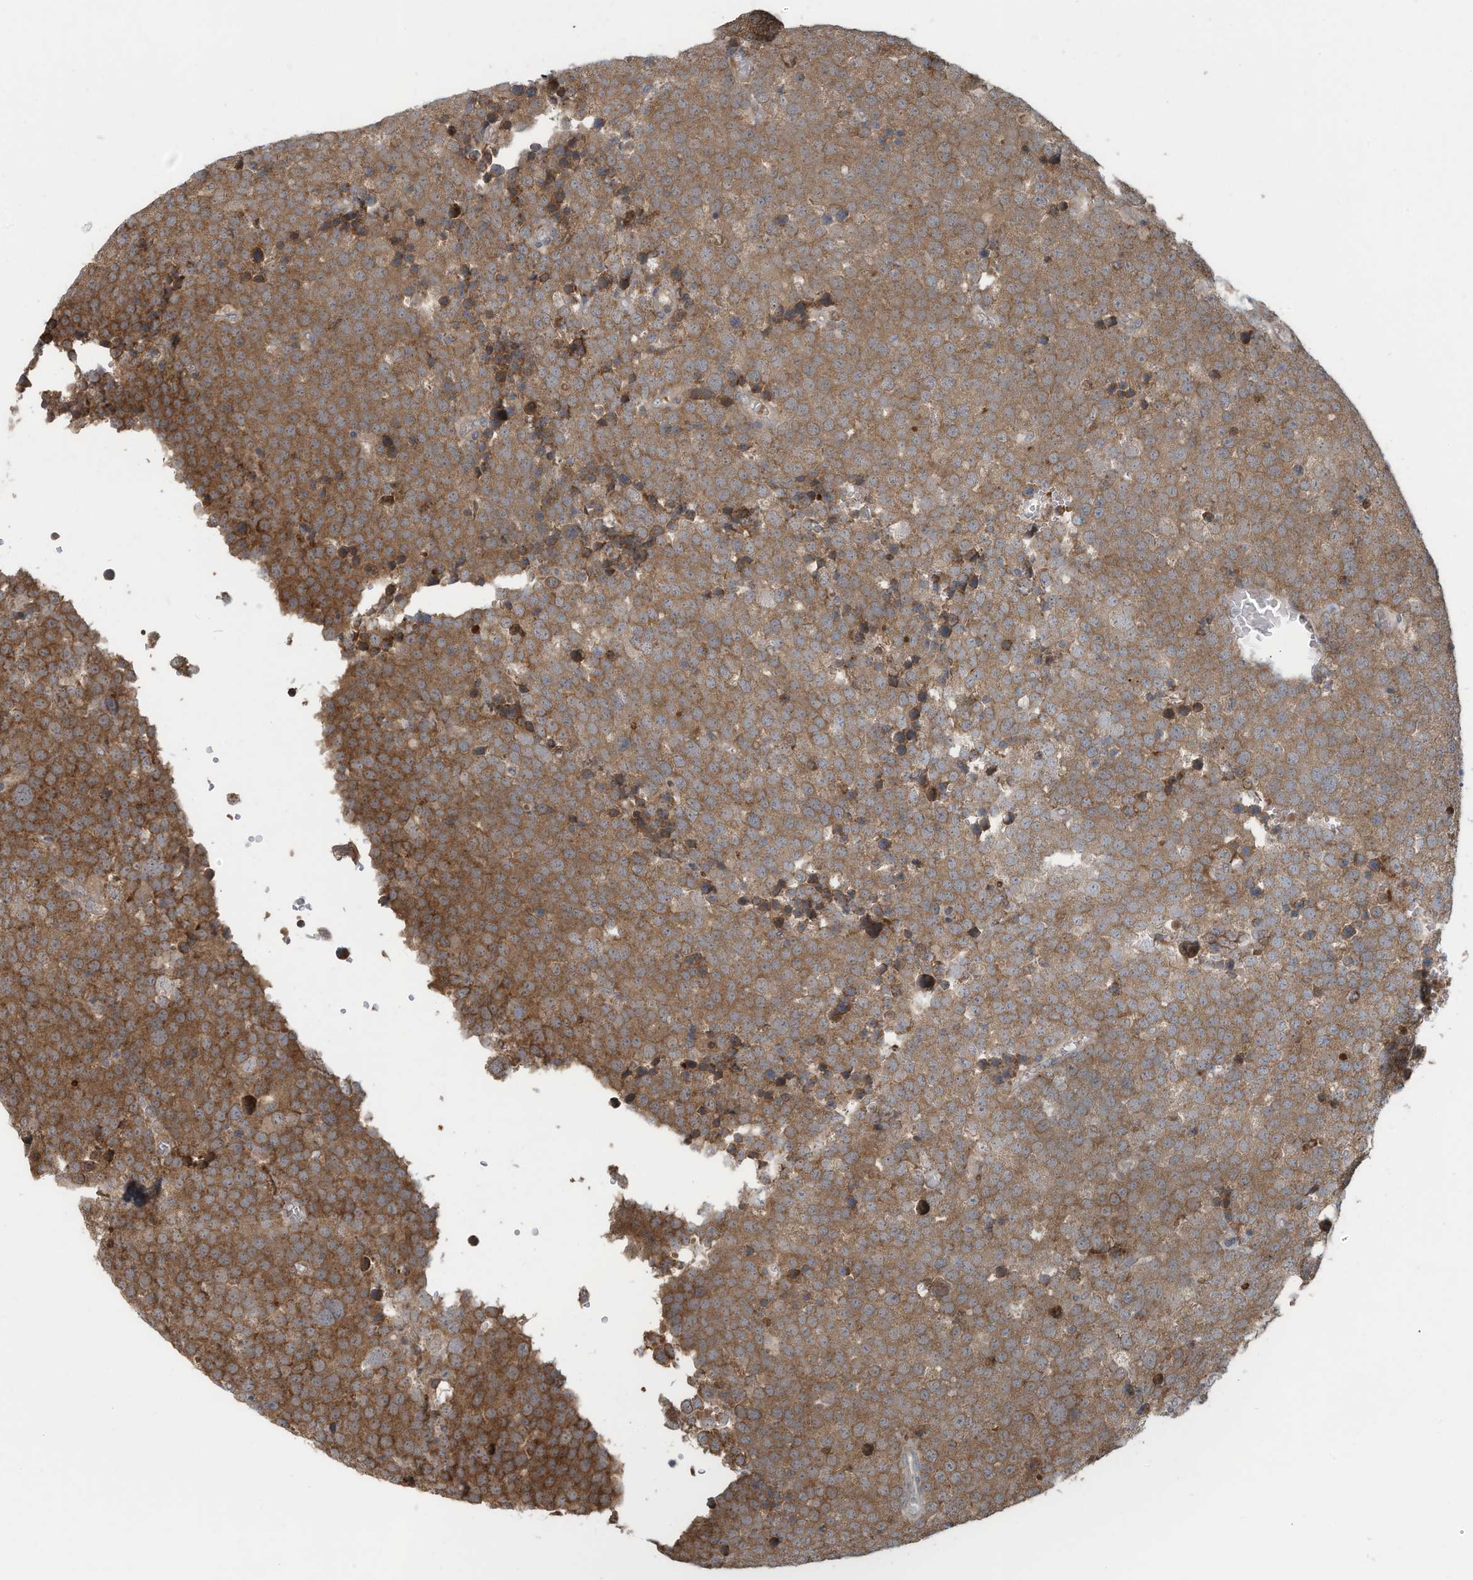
{"staining": {"intensity": "moderate", "quantity": ">75%", "location": "cytoplasmic/membranous"}, "tissue": "testis cancer", "cell_type": "Tumor cells", "image_type": "cancer", "snomed": [{"axis": "morphology", "description": "Seminoma, NOS"}, {"axis": "topography", "description": "Testis"}], "caption": "Testis cancer (seminoma) stained with immunohistochemistry (IHC) demonstrates moderate cytoplasmic/membranous positivity in about >75% of tumor cells.", "gene": "ERI2", "patient": {"sex": "male", "age": 71}}